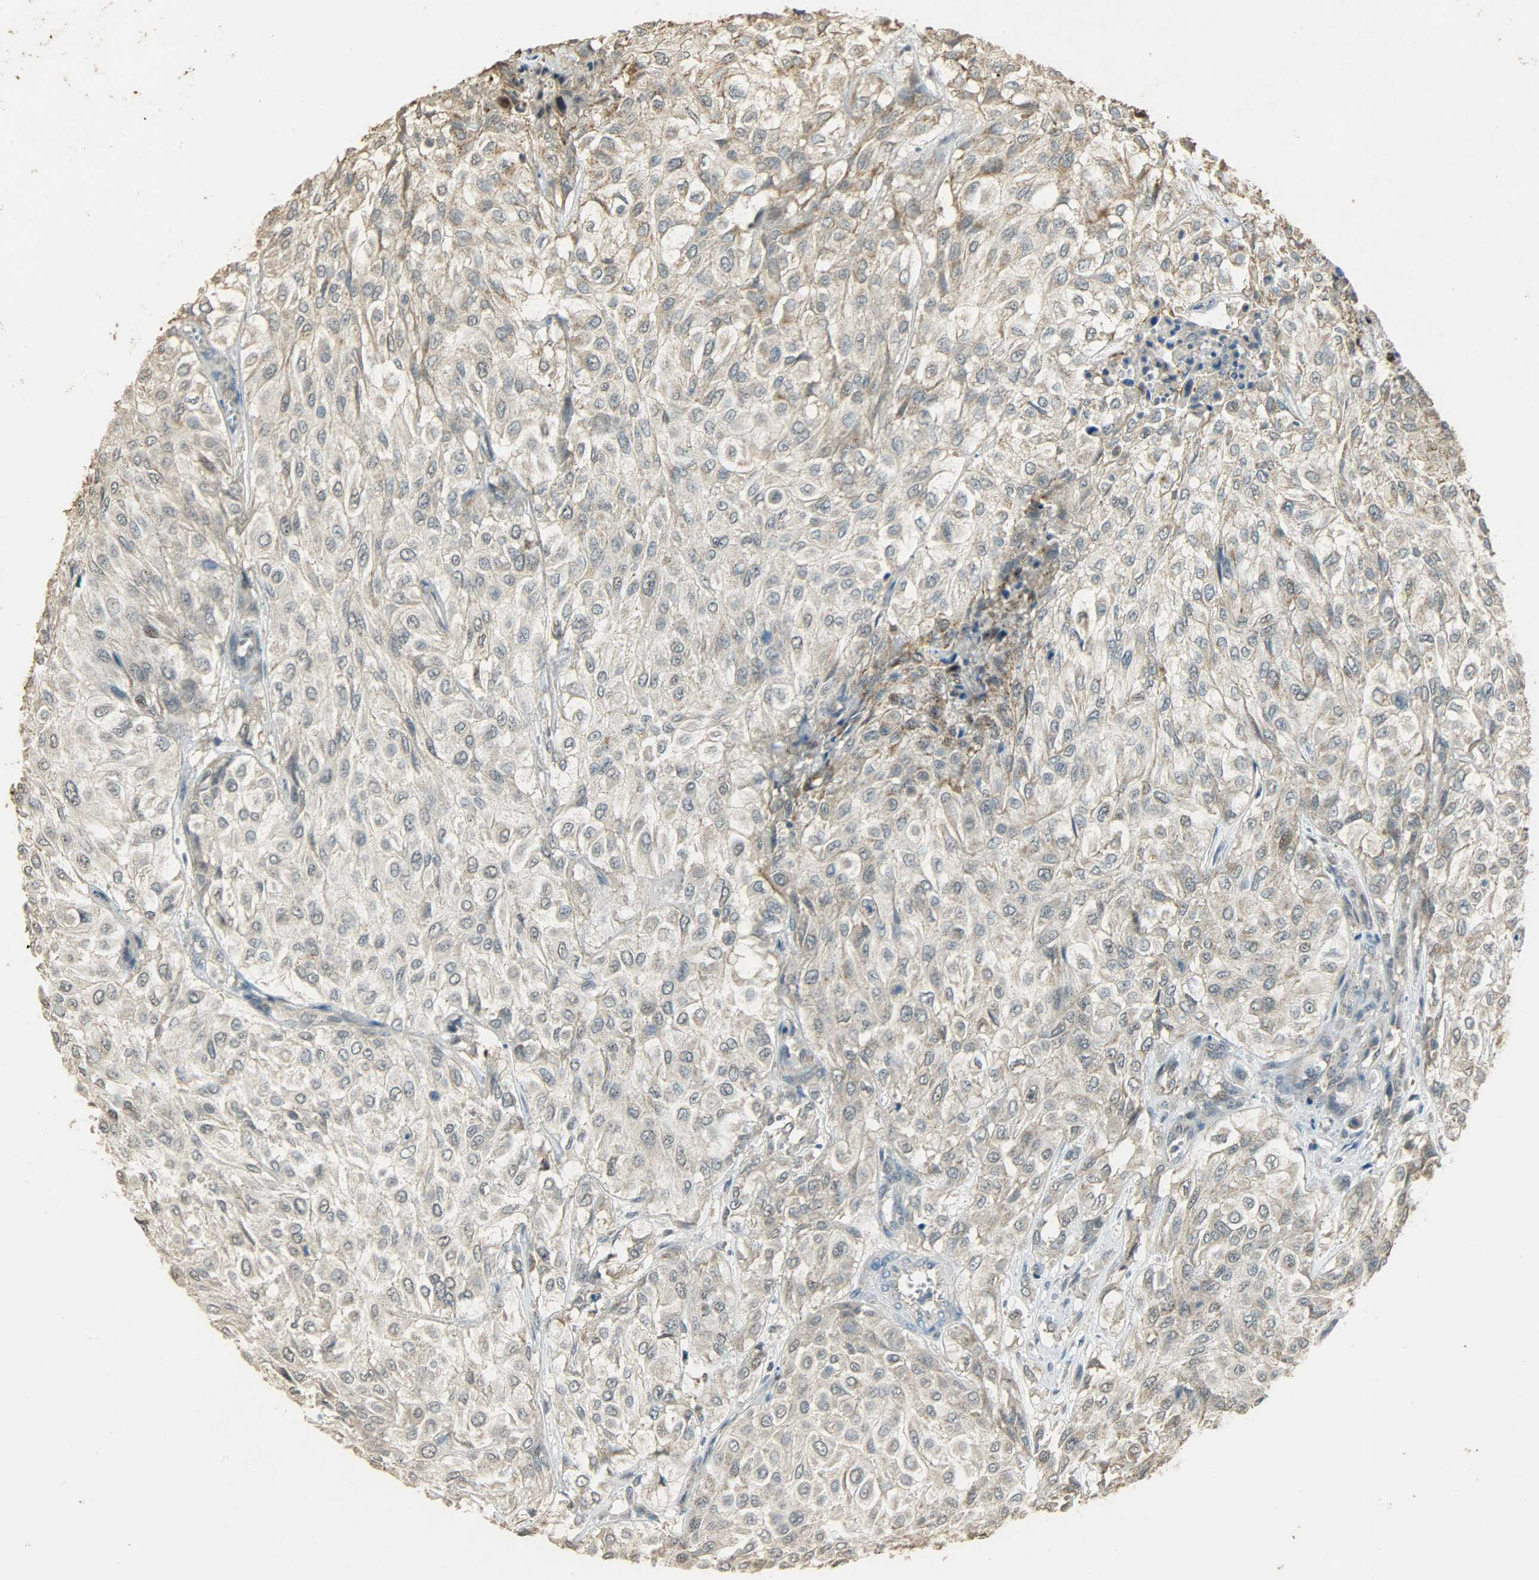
{"staining": {"intensity": "weak", "quantity": ">75%", "location": "cytoplasmic/membranous"}, "tissue": "urothelial cancer", "cell_type": "Tumor cells", "image_type": "cancer", "snomed": [{"axis": "morphology", "description": "Urothelial carcinoma, High grade"}, {"axis": "topography", "description": "Urinary bladder"}], "caption": "Urothelial carcinoma (high-grade) was stained to show a protein in brown. There is low levels of weak cytoplasmic/membranous staining in approximately >75% of tumor cells.", "gene": "HDHD5", "patient": {"sex": "male", "age": 57}}